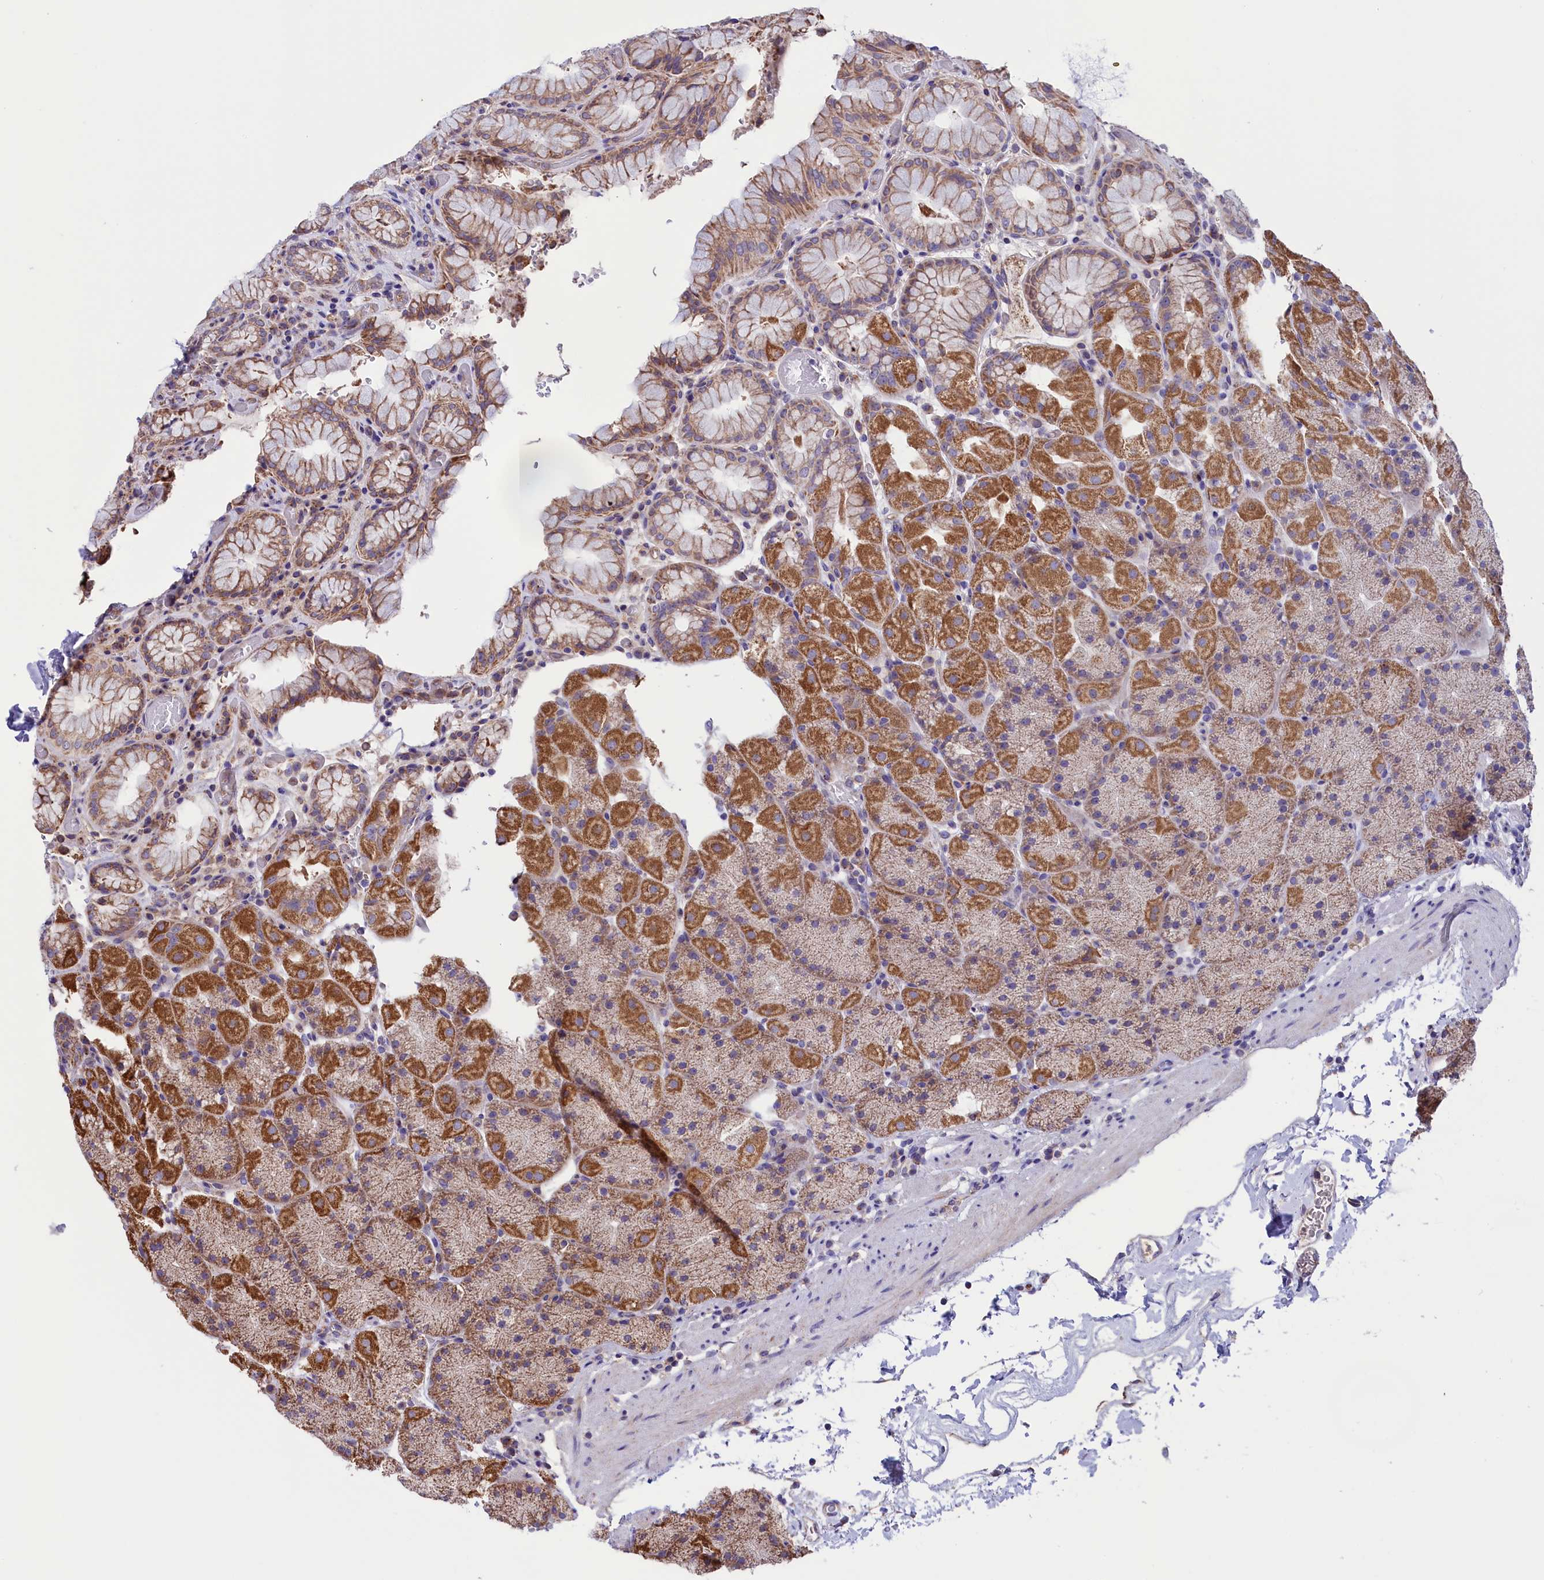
{"staining": {"intensity": "strong", "quantity": "25%-75%", "location": "cytoplasmic/membranous"}, "tissue": "stomach", "cell_type": "Glandular cells", "image_type": "normal", "snomed": [{"axis": "morphology", "description": "Normal tissue, NOS"}, {"axis": "topography", "description": "Stomach, upper"}, {"axis": "topography", "description": "Stomach, lower"}], "caption": "Protein analysis of normal stomach shows strong cytoplasmic/membranous positivity in about 25%-75% of glandular cells. Nuclei are stained in blue.", "gene": "DNAJB9", "patient": {"sex": "male", "age": 67}}